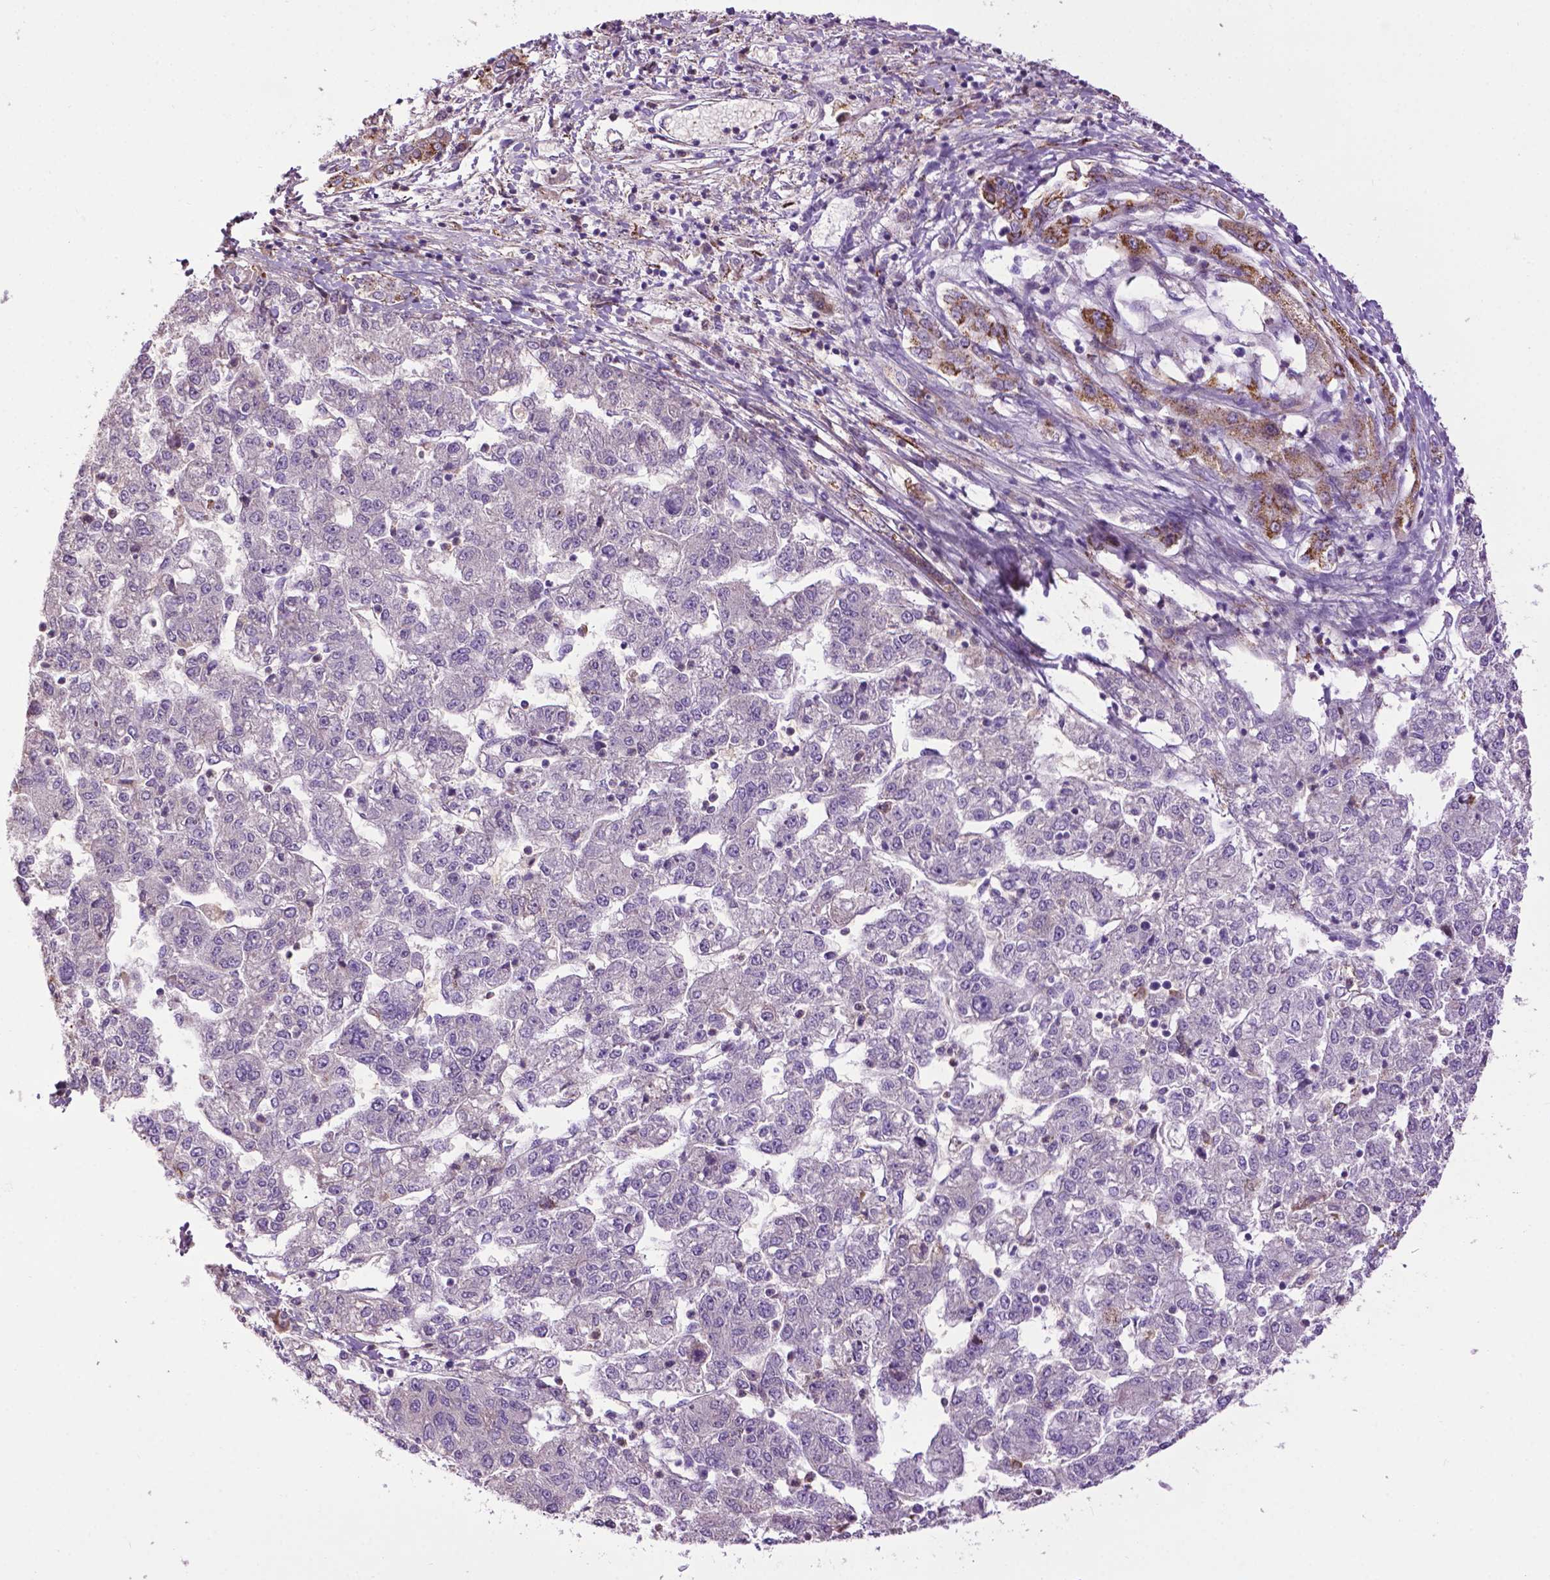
{"staining": {"intensity": "negative", "quantity": "none", "location": "none"}, "tissue": "liver cancer", "cell_type": "Tumor cells", "image_type": "cancer", "snomed": [{"axis": "morphology", "description": "Carcinoma, Hepatocellular, NOS"}, {"axis": "topography", "description": "Liver"}], "caption": "IHC image of human liver cancer (hepatocellular carcinoma) stained for a protein (brown), which exhibits no expression in tumor cells. The staining was performed using DAB to visualize the protein expression in brown, while the nuclei were stained in blue with hematoxylin (Magnification: 20x).", "gene": "TMEM132E", "patient": {"sex": "male", "age": 56}}